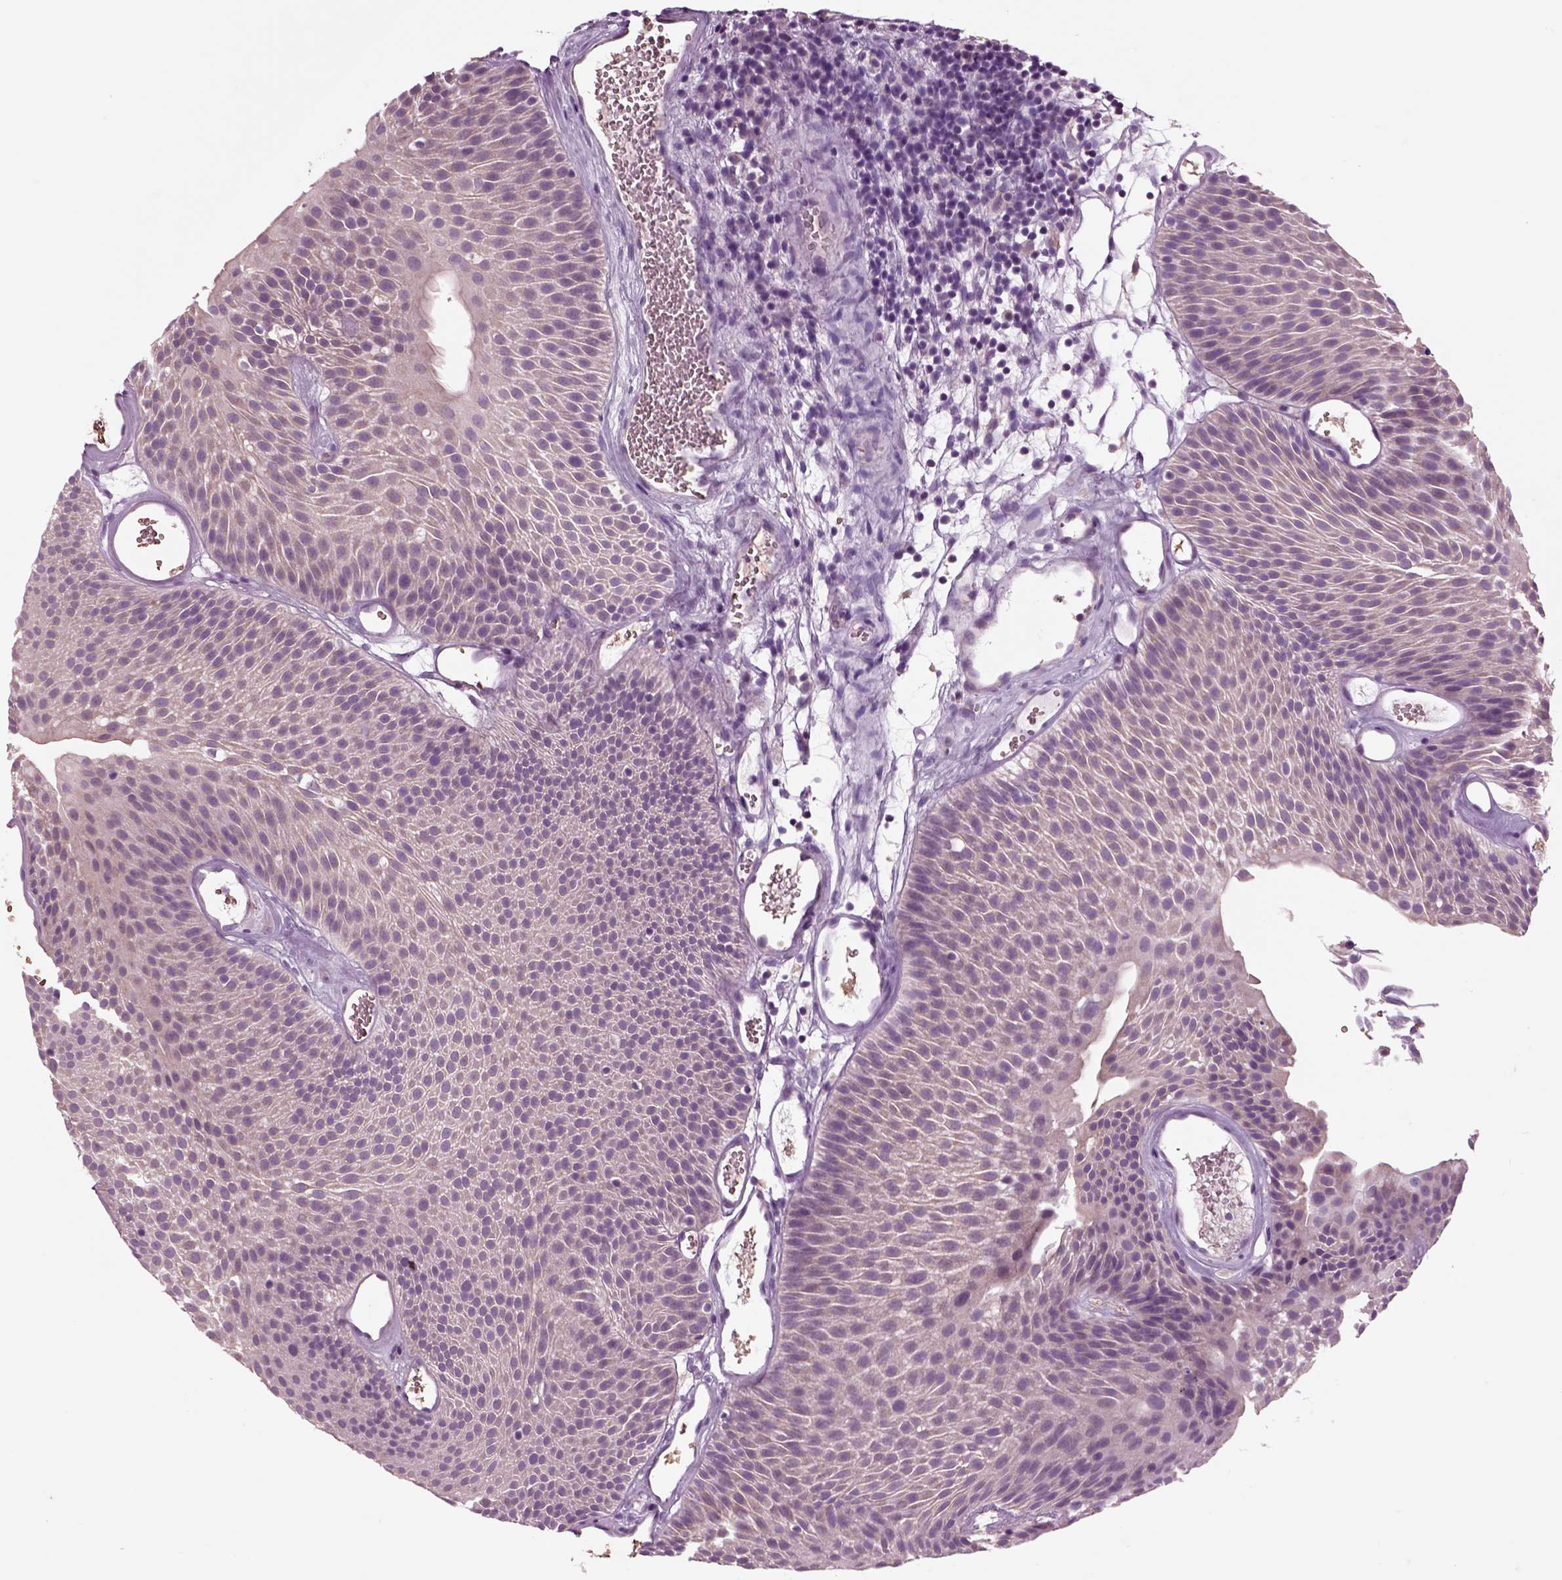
{"staining": {"intensity": "weak", "quantity": "<25%", "location": "cytoplasmic/membranous"}, "tissue": "urothelial cancer", "cell_type": "Tumor cells", "image_type": "cancer", "snomed": [{"axis": "morphology", "description": "Urothelial carcinoma, Low grade"}, {"axis": "topography", "description": "Urinary bladder"}], "caption": "This is an IHC photomicrograph of human urothelial carcinoma (low-grade). There is no positivity in tumor cells.", "gene": "CHGB", "patient": {"sex": "male", "age": 52}}